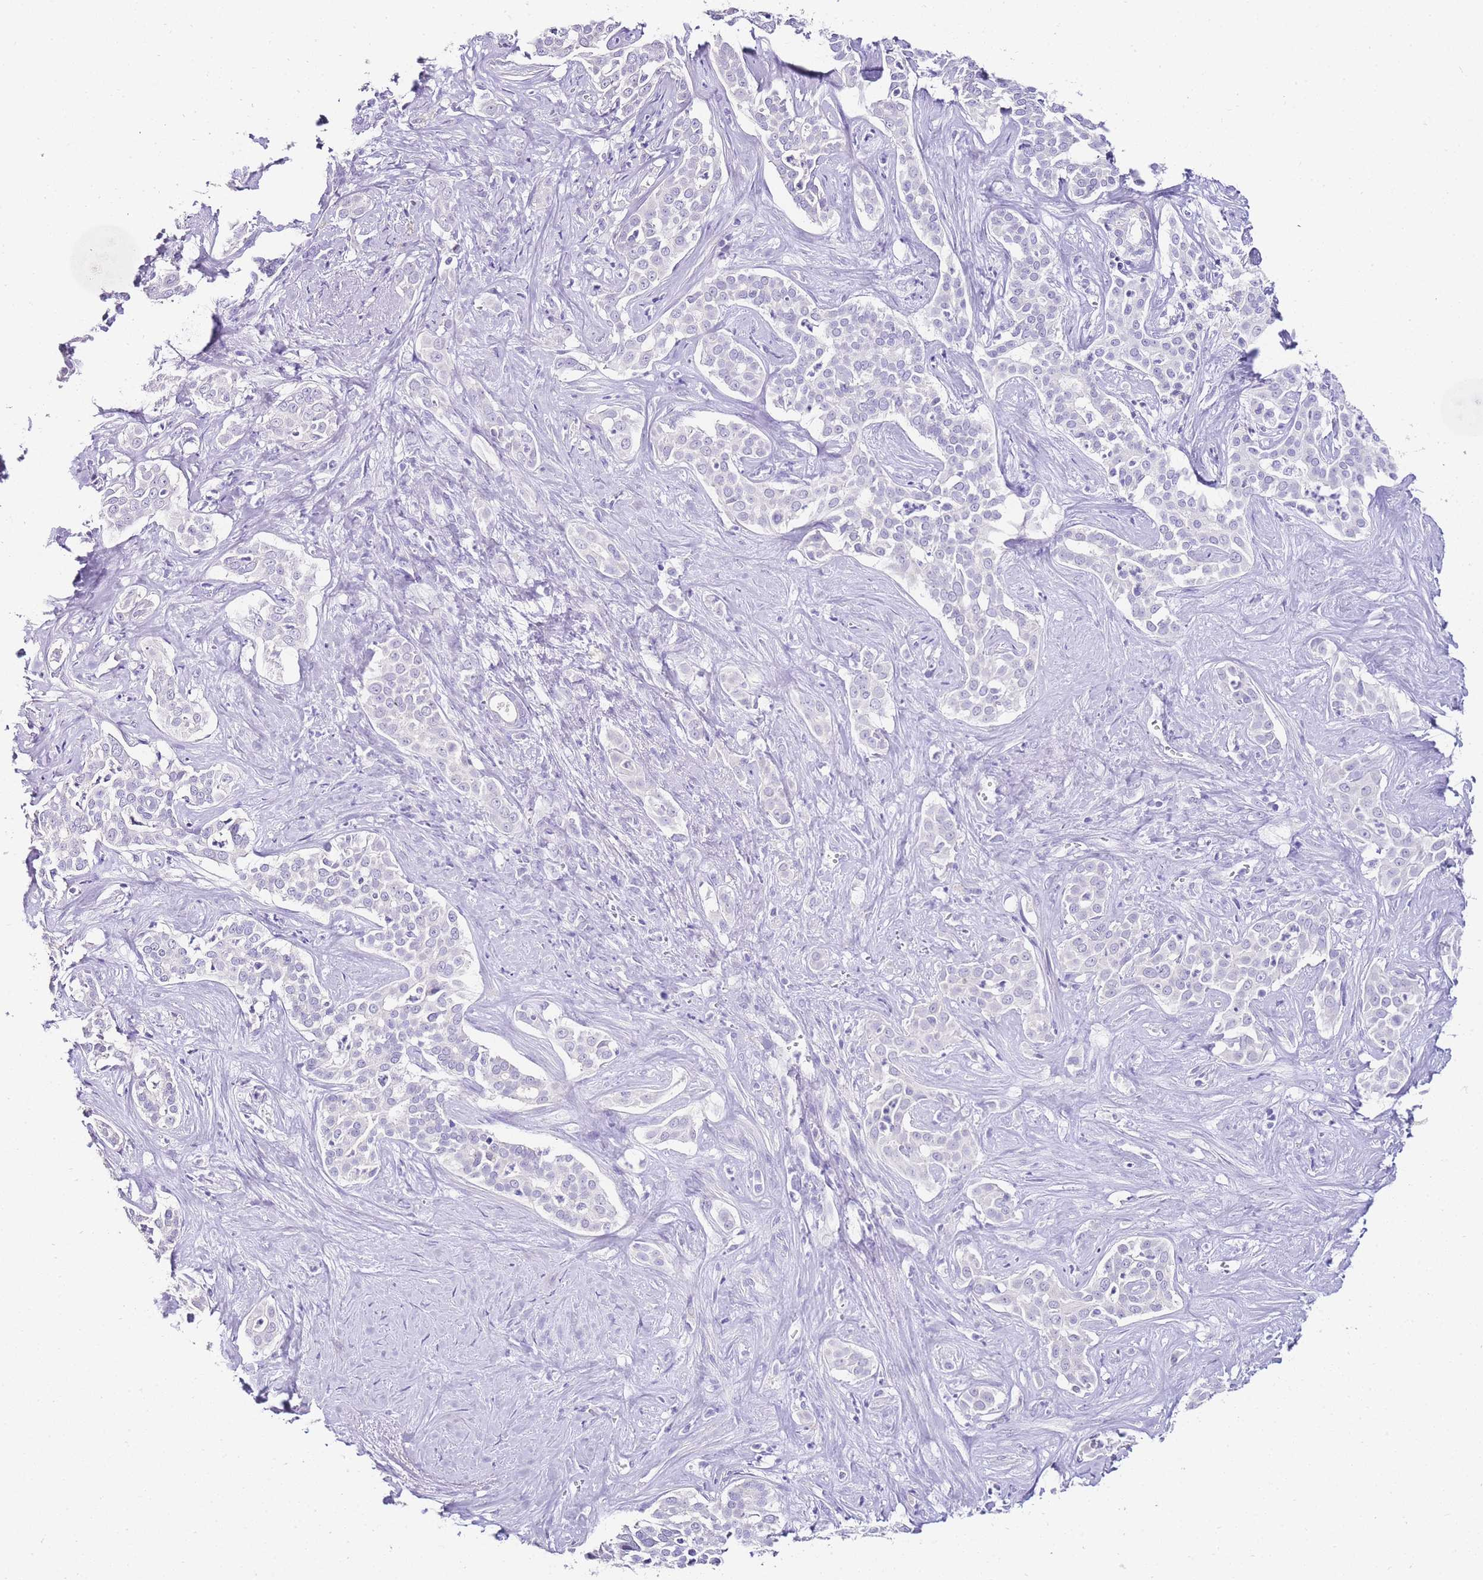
{"staining": {"intensity": "negative", "quantity": "none", "location": "none"}, "tissue": "liver cancer", "cell_type": "Tumor cells", "image_type": "cancer", "snomed": [{"axis": "morphology", "description": "Cholangiocarcinoma"}, {"axis": "topography", "description": "Liver"}], "caption": "High power microscopy micrograph of an immunohistochemistry (IHC) image of liver cancer (cholangiocarcinoma), revealing no significant positivity in tumor cells.", "gene": "DPP4", "patient": {"sex": "male", "age": 67}}